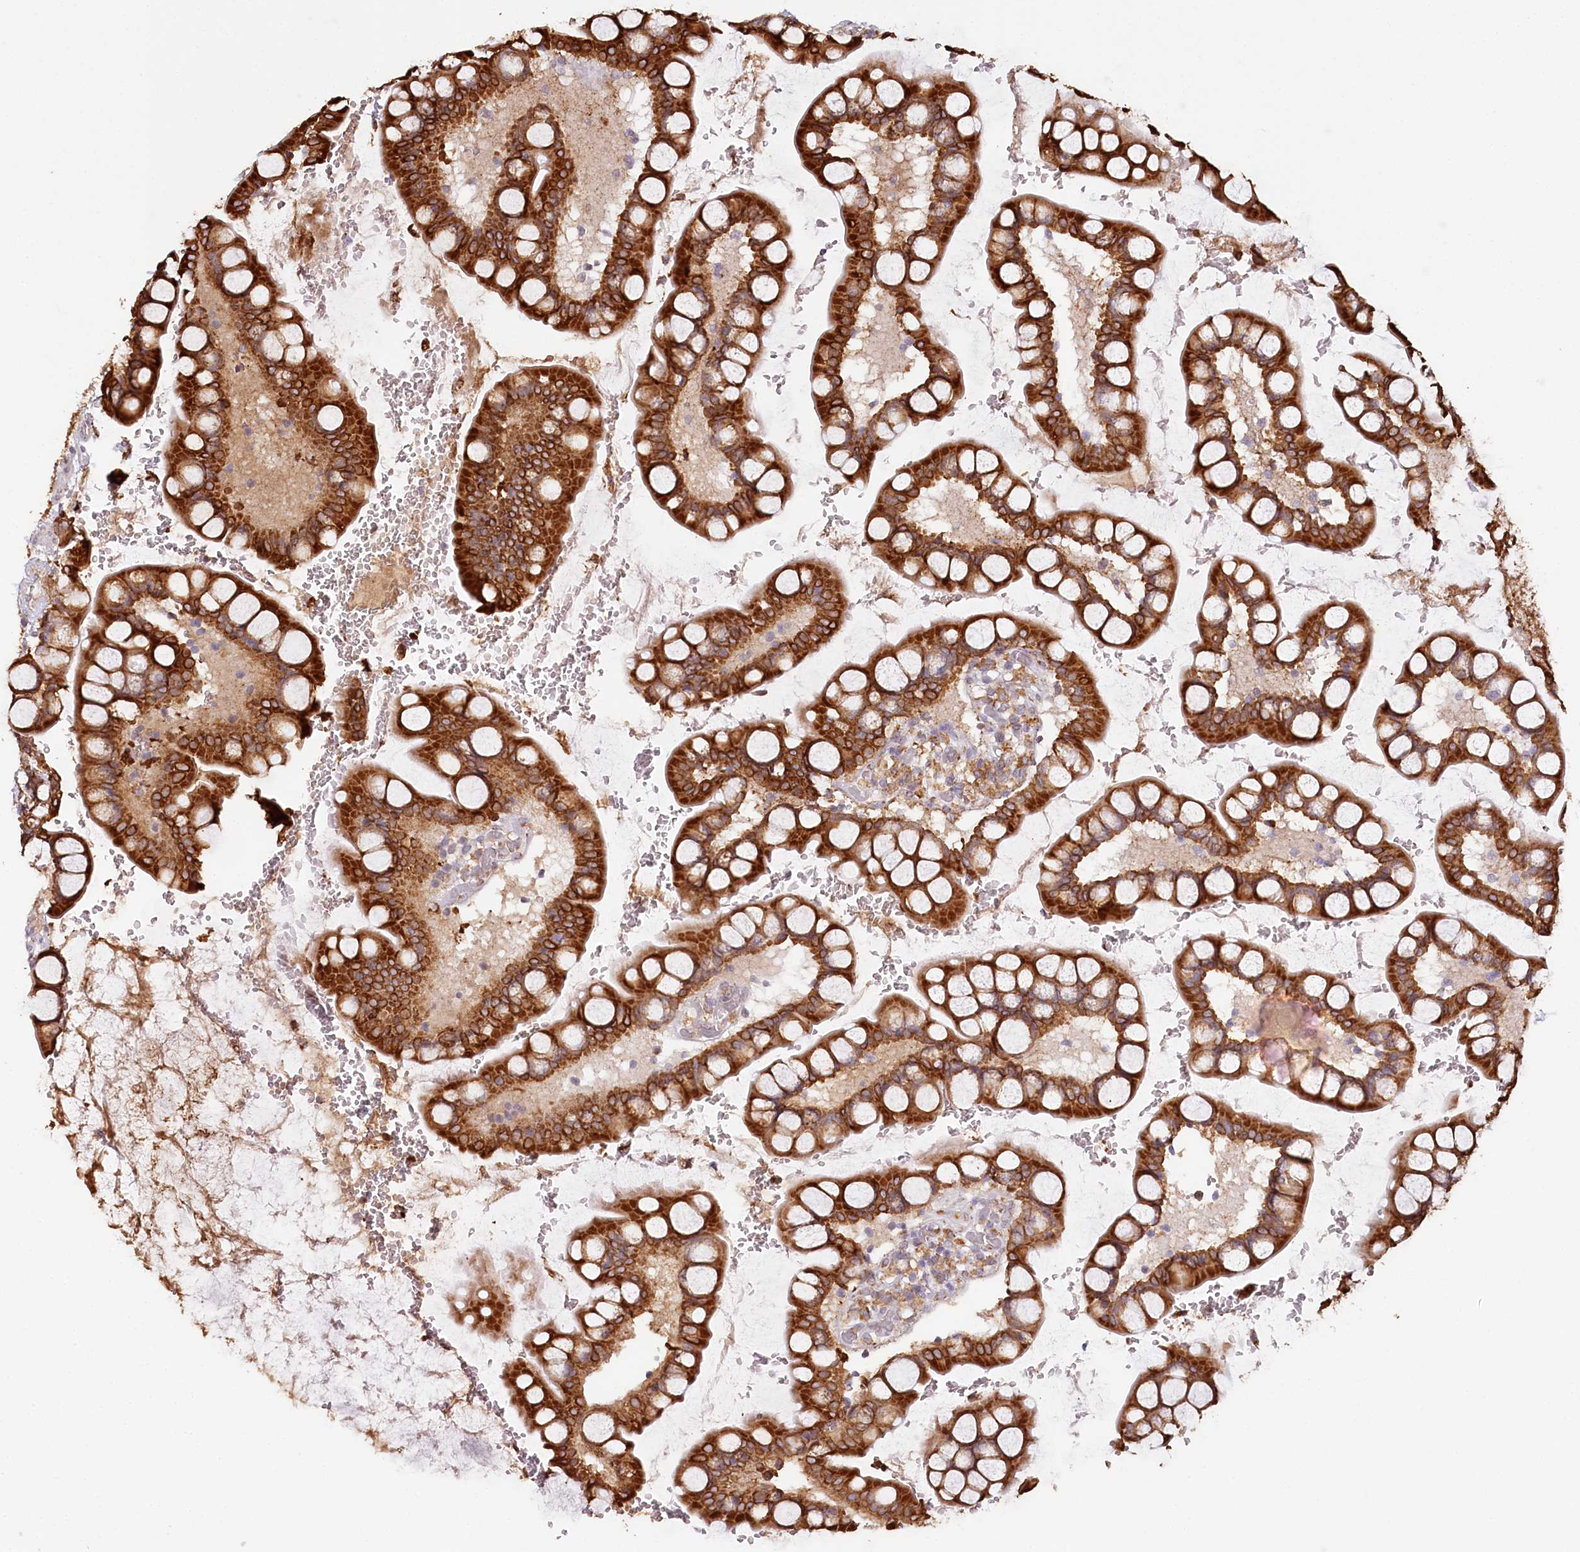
{"staining": {"intensity": "strong", "quantity": ">75%", "location": "cytoplasmic/membranous"}, "tissue": "small intestine", "cell_type": "Glandular cells", "image_type": "normal", "snomed": [{"axis": "morphology", "description": "Normal tissue, NOS"}, {"axis": "topography", "description": "Small intestine"}], "caption": "Immunohistochemistry (IHC) image of unremarkable human small intestine stained for a protein (brown), which displays high levels of strong cytoplasmic/membranous positivity in about >75% of glandular cells.", "gene": "VEGFA", "patient": {"sex": "male", "age": 52}}